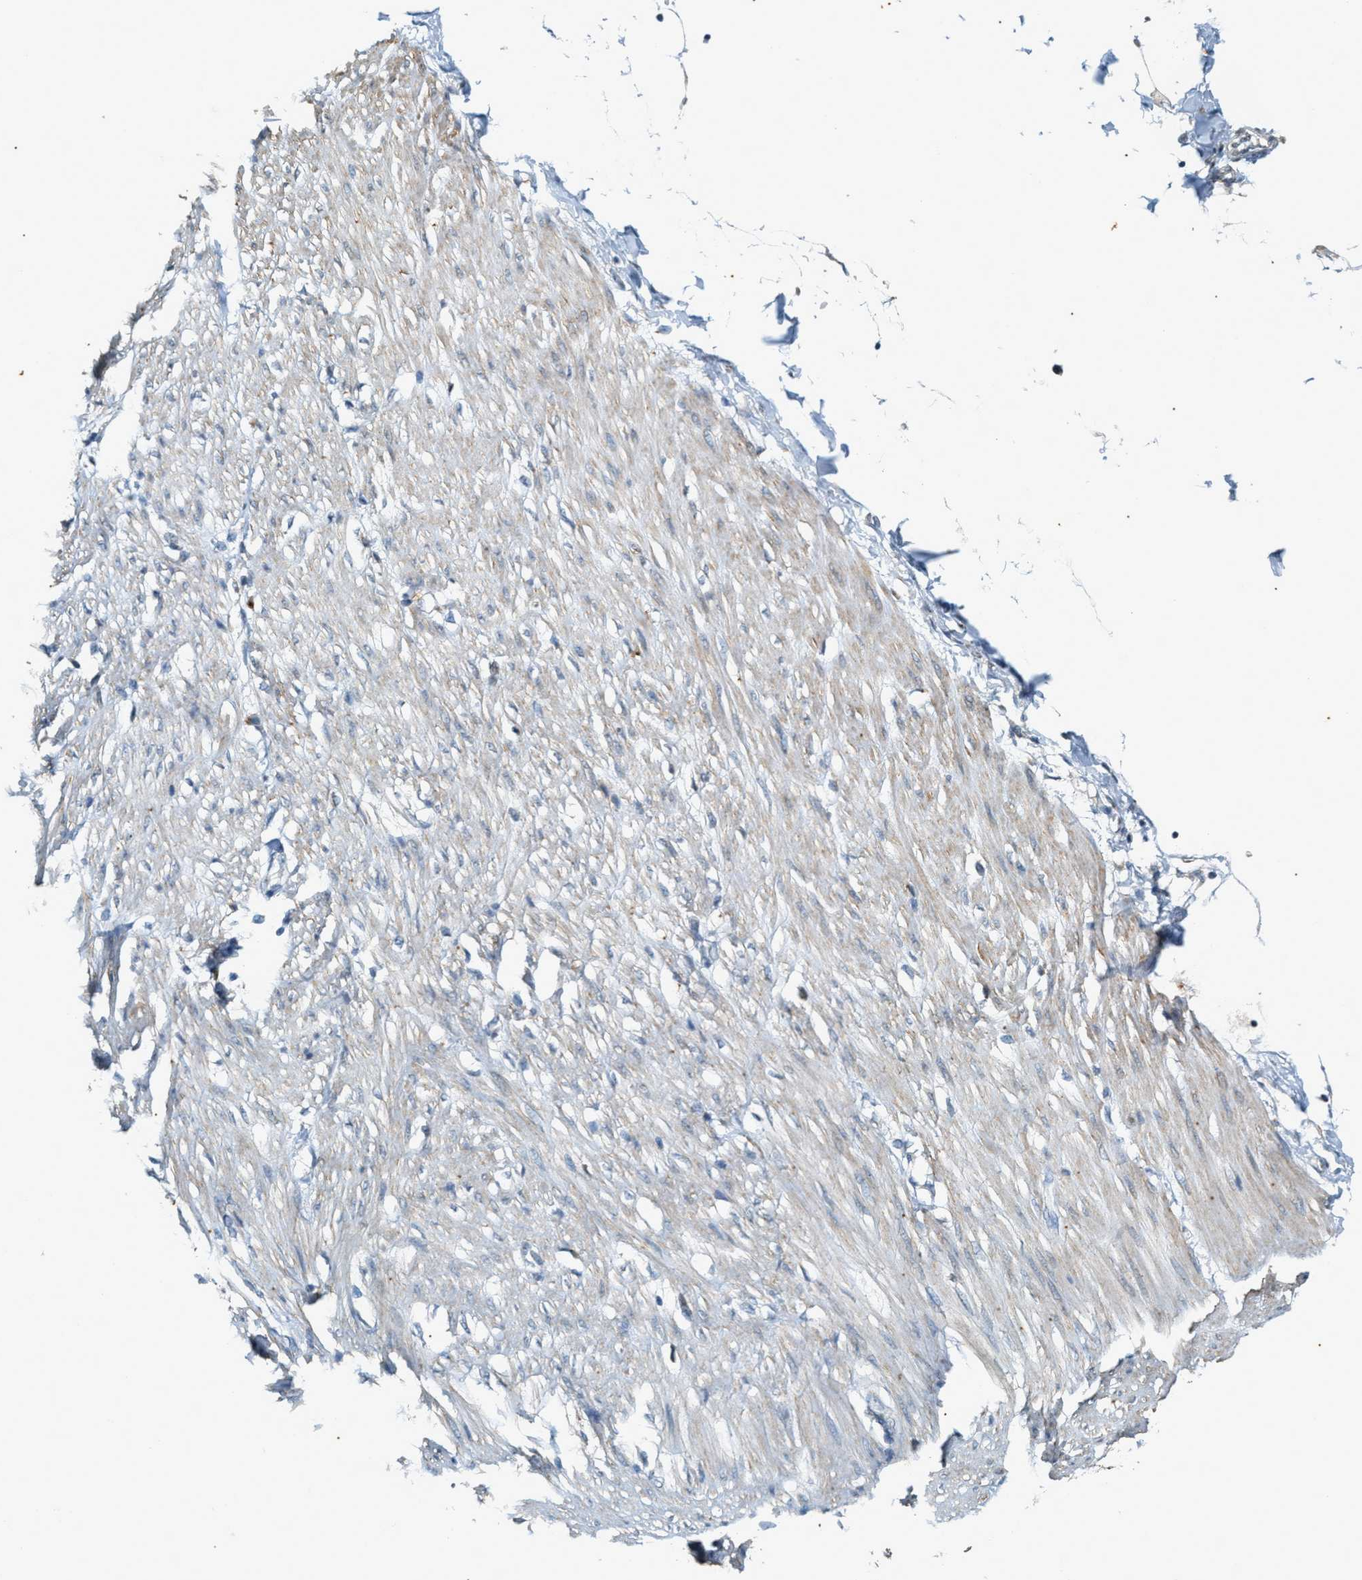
{"staining": {"intensity": "moderate", "quantity": ">75%", "location": "cytoplasmic/membranous"}, "tissue": "adipose tissue", "cell_type": "Adipocytes", "image_type": "normal", "snomed": [{"axis": "morphology", "description": "Normal tissue, NOS"}, {"axis": "morphology", "description": "Adenocarcinoma, NOS"}, {"axis": "topography", "description": "Colon"}, {"axis": "topography", "description": "Peripheral nerve tissue"}], "caption": "A high-resolution image shows IHC staining of unremarkable adipose tissue, which displays moderate cytoplasmic/membranous positivity in approximately >75% of adipocytes.", "gene": "CHPF2", "patient": {"sex": "male", "age": 14}}